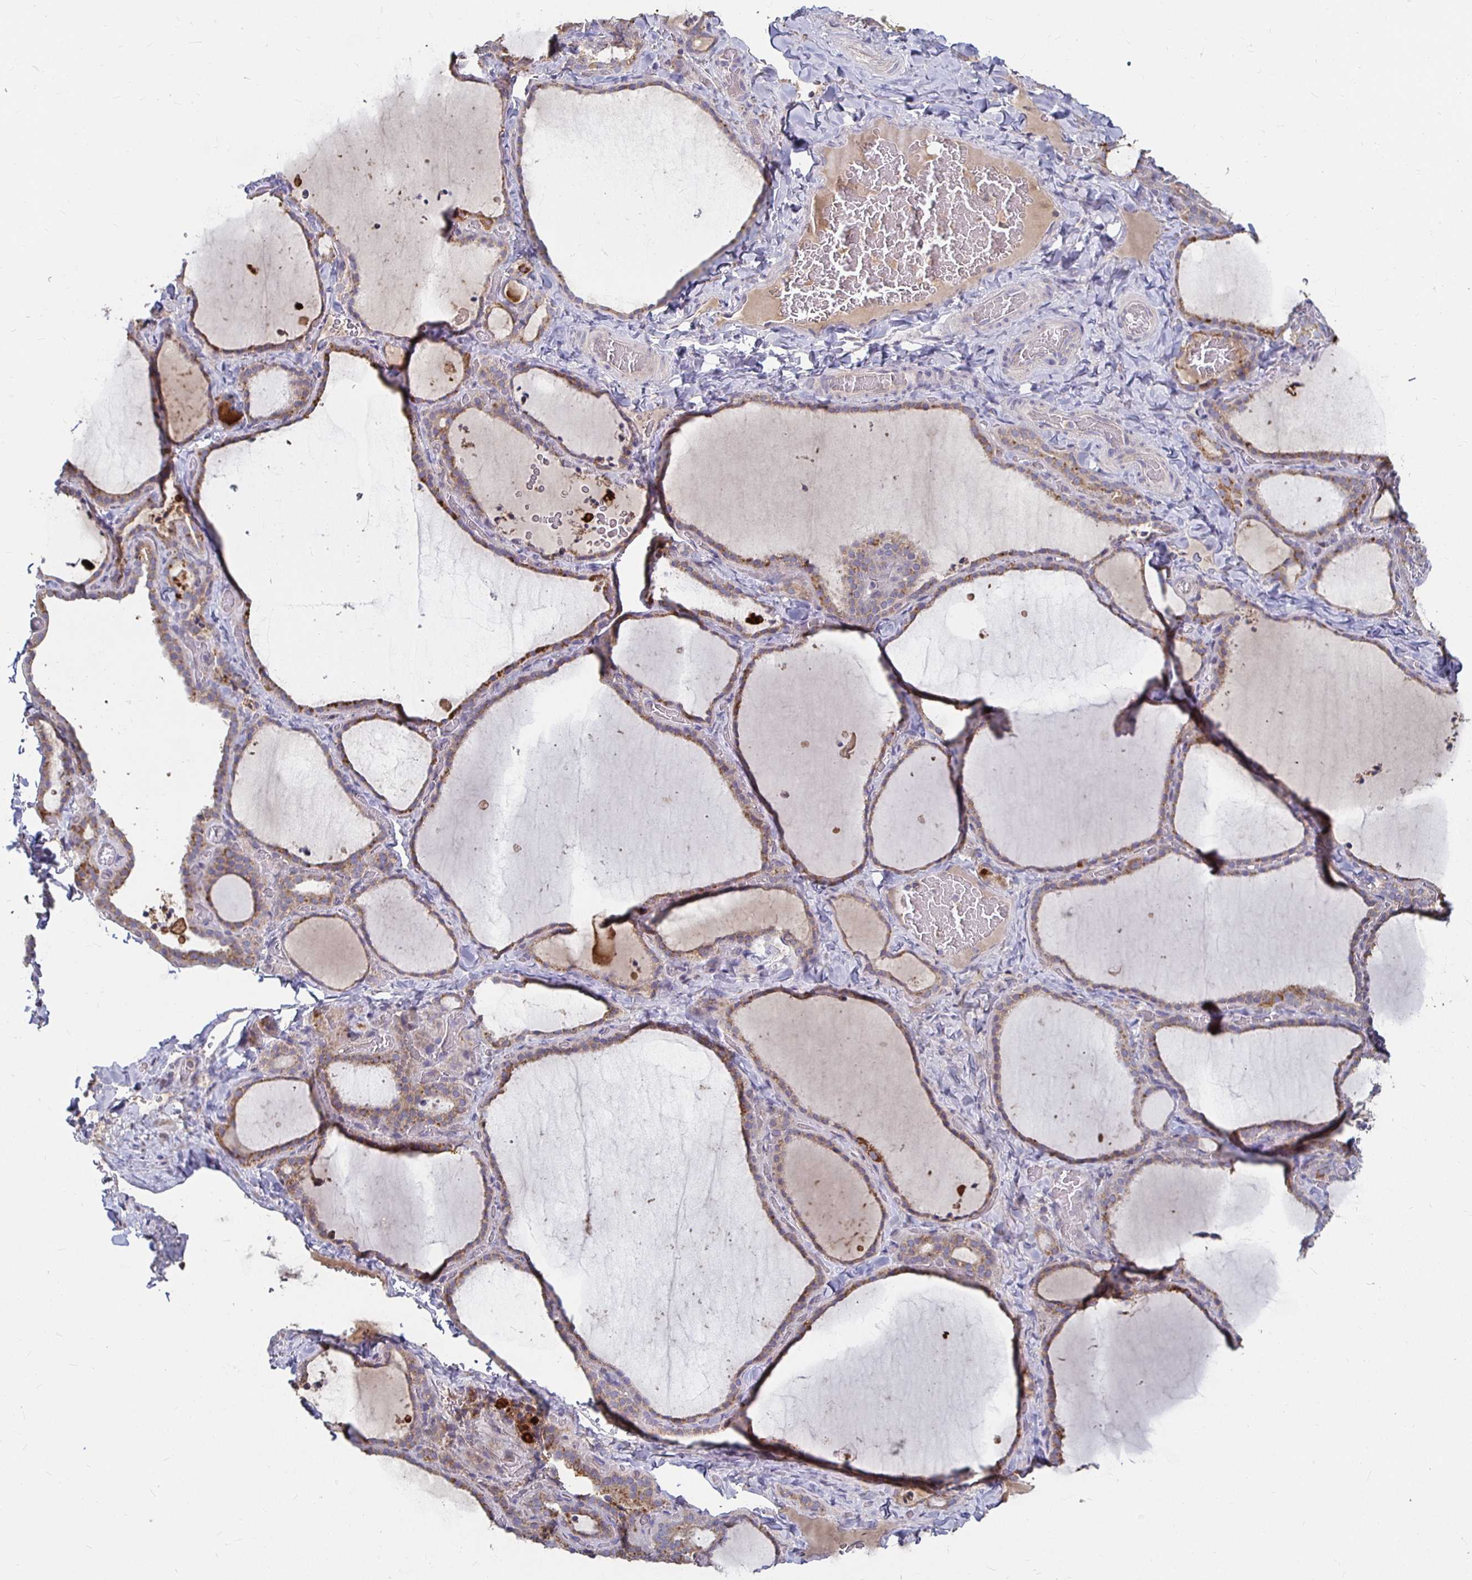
{"staining": {"intensity": "weak", "quantity": "25%-75%", "location": "cytoplasmic/membranous"}, "tissue": "thyroid gland", "cell_type": "Glandular cells", "image_type": "normal", "snomed": [{"axis": "morphology", "description": "Normal tissue, NOS"}, {"axis": "topography", "description": "Thyroid gland"}], "caption": "Weak cytoplasmic/membranous protein positivity is identified in about 25%-75% of glandular cells in thyroid gland. (DAB (3,3'-diaminobenzidine) IHC, brown staining for protein, blue staining for nuclei).", "gene": "RNF144B", "patient": {"sex": "female", "age": 22}}